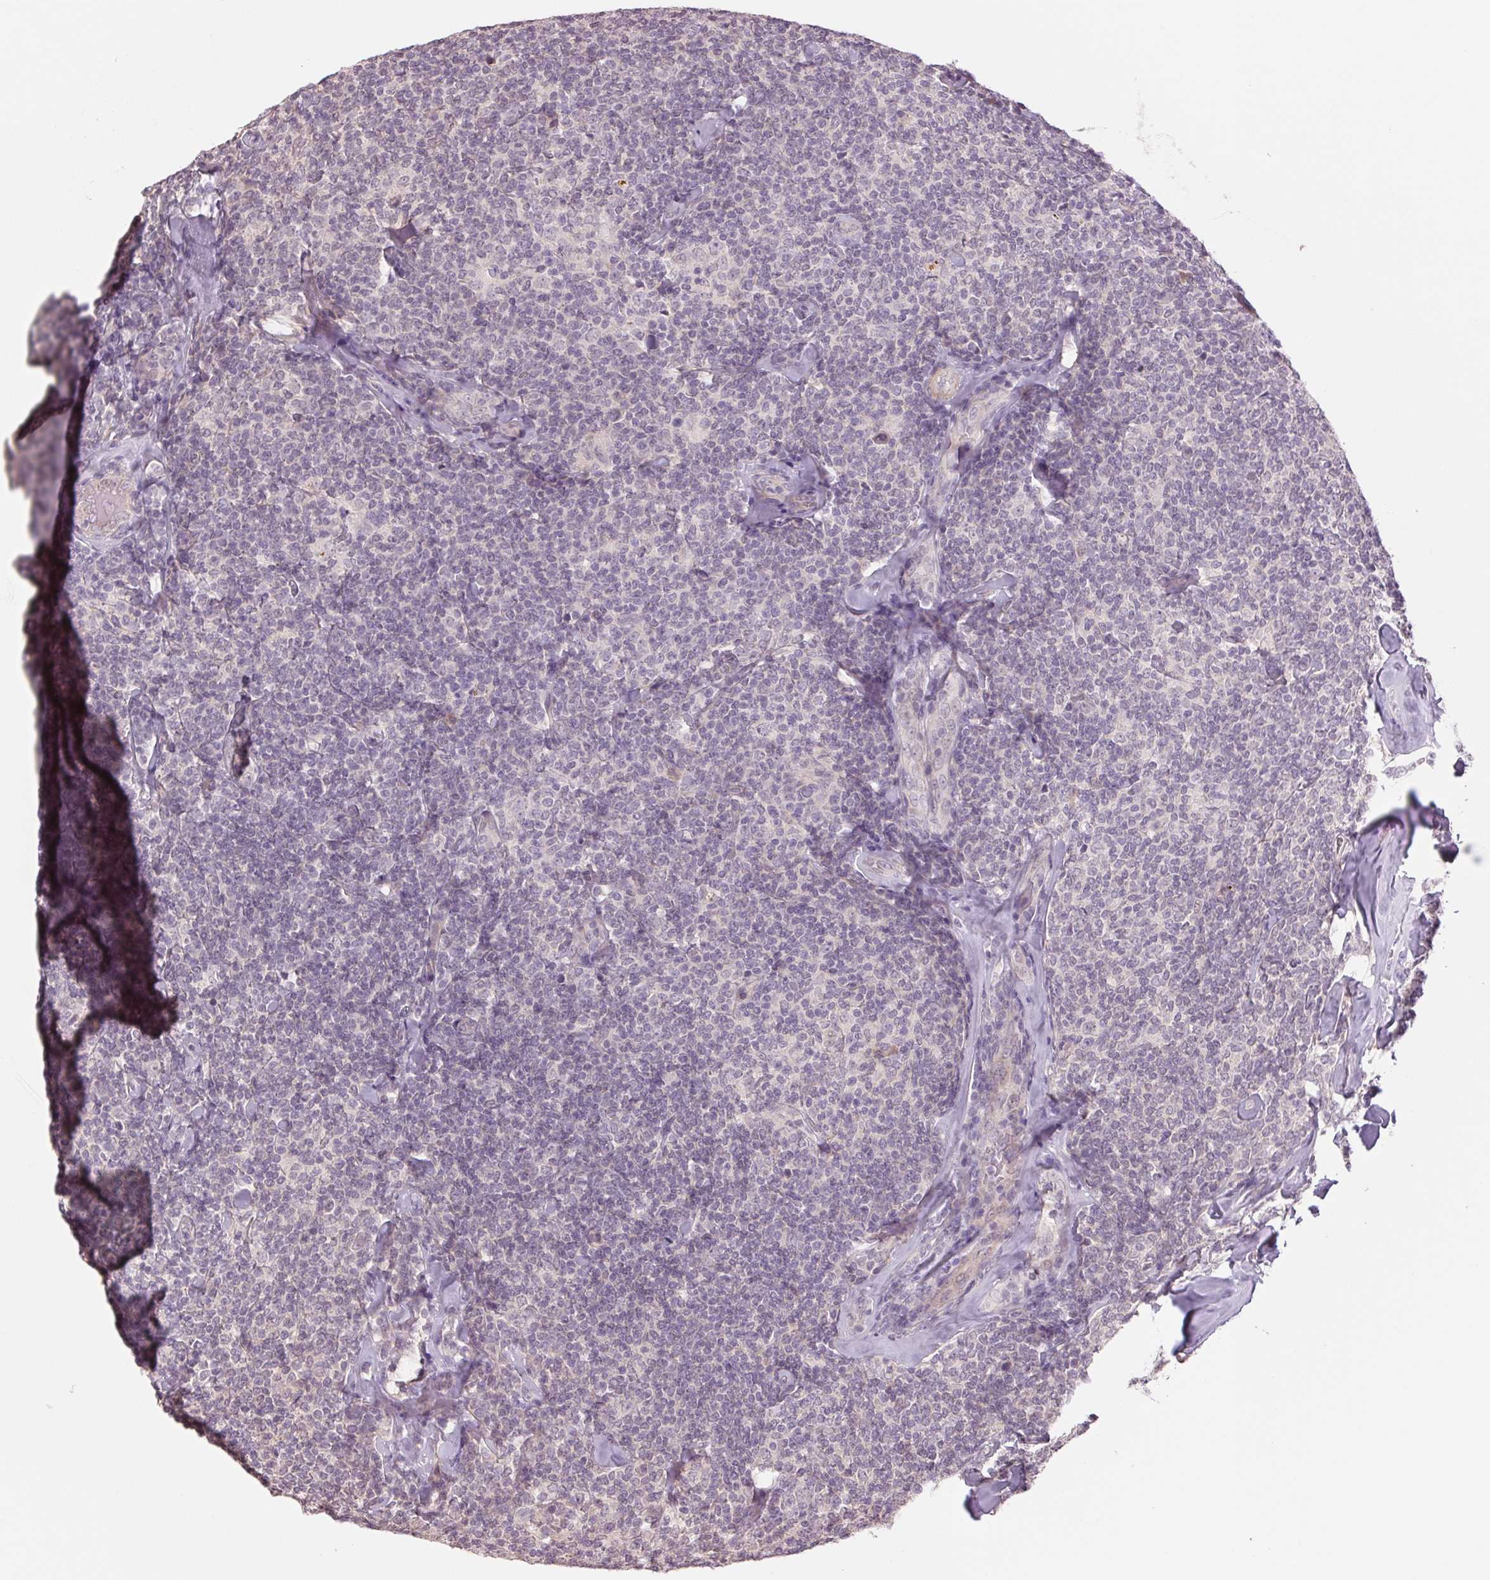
{"staining": {"intensity": "negative", "quantity": "none", "location": "none"}, "tissue": "lymphoma", "cell_type": "Tumor cells", "image_type": "cancer", "snomed": [{"axis": "morphology", "description": "Malignant lymphoma, non-Hodgkin's type, Low grade"}, {"axis": "topography", "description": "Lymph node"}], "caption": "This is a micrograph of IHC staining of low-grade malignant lymphoma, non-Hodgkin's type, which shows no expression in tumor cells. (Stains: DAB immunohistochemistry (IHC) with hematoxylin counter stain, Microscopy: brightfield microscopy at high magnification).", "gene": "PPIA", "patient": {"sex": "female", "age": 56}}